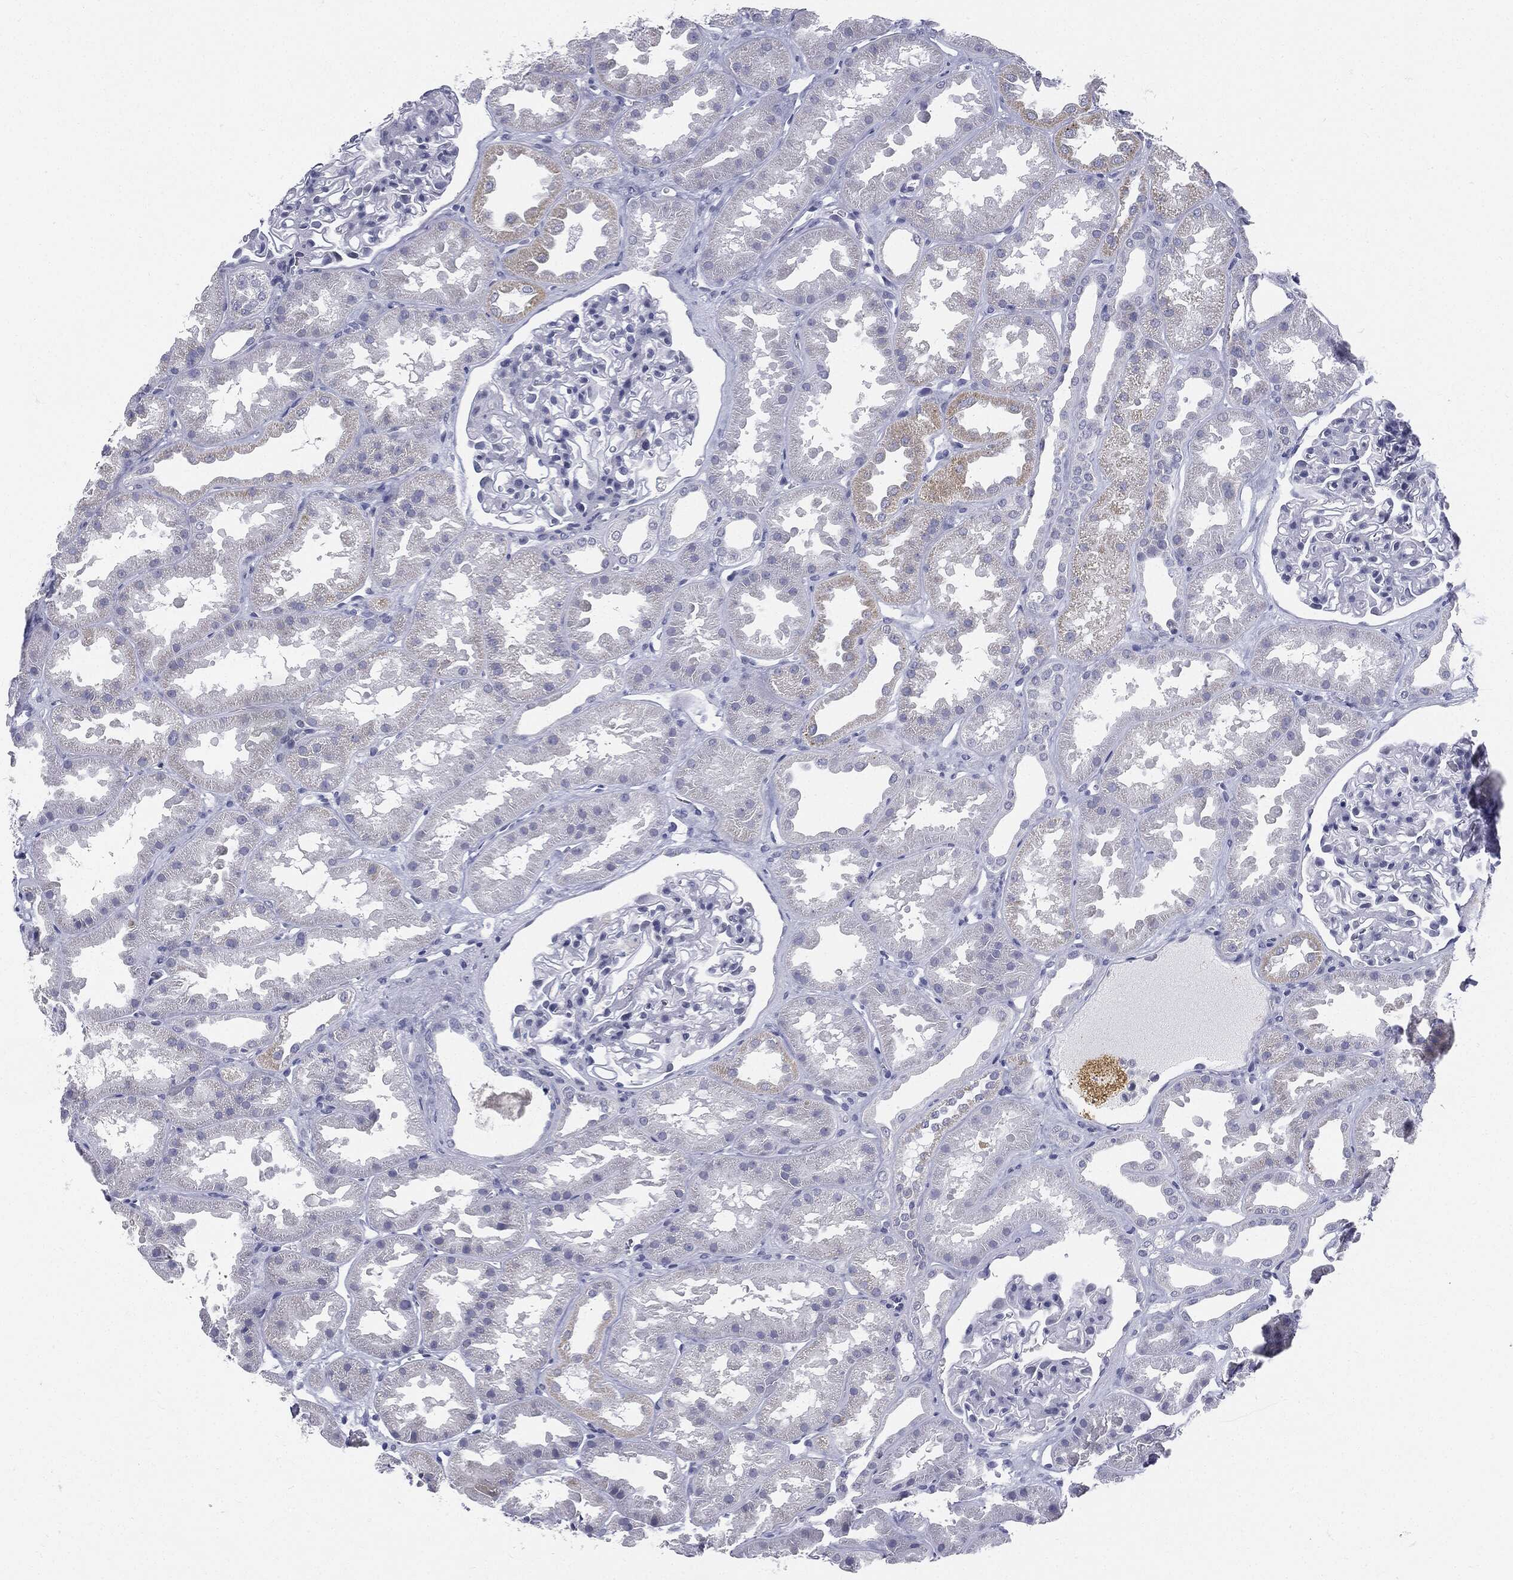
{"staining": {"intensity": "negative", "quantity": "none", "location": "none"}, "tissue": "kidney", "cell_type": "Cells in glomeruli", "image_type": "normal", "snomed": [{"axis": "morphology", "description": "Normal tissue, NOS"}, {"axis": "topography", "description": "Kidney"}], "caption": "DAB immunohistochemical staining of normal kidney reveals no significant expression in cells in glomeruli.", "gene": "MLLT10", "patient": {"sex": "male", "age": 61}}